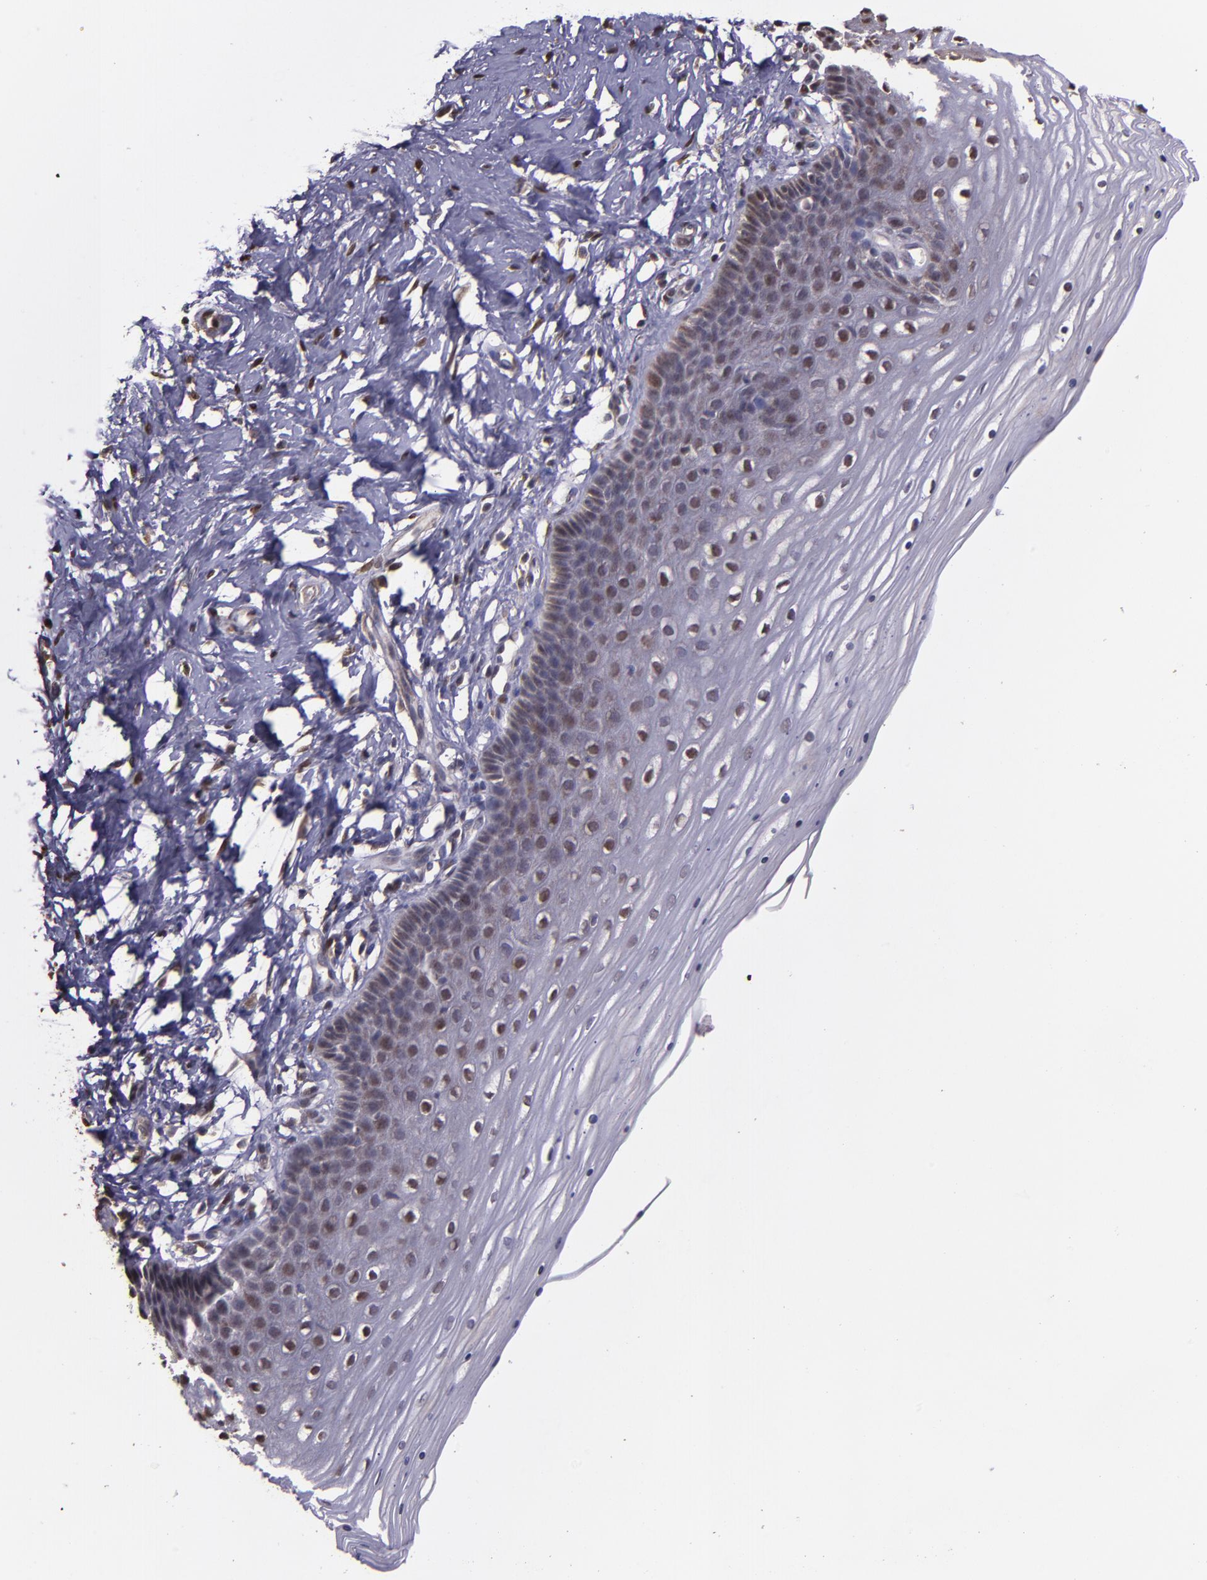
{"staining": {"intensity": "moderate", "quantity": "25%-75%", "location": "cytoplasmic/membranous,nuclear"}, "tissue": "cervix", "cell_type": "Glandular cells", "image_type": "normal", "snomed": [{"axis": "morphology", "description": "Normal tissue, NOS"}, {"axis": "topography", "description": "Cervix"}], "caption": "Immunohistochemical staining of normal human cervix reveals moderate cytoplasmic/membranous,nuclear protein expression in about 25%-75% of glandular cells.", "gene": "SERPINF2", "patient": {"sex": "female", "age": 39}}